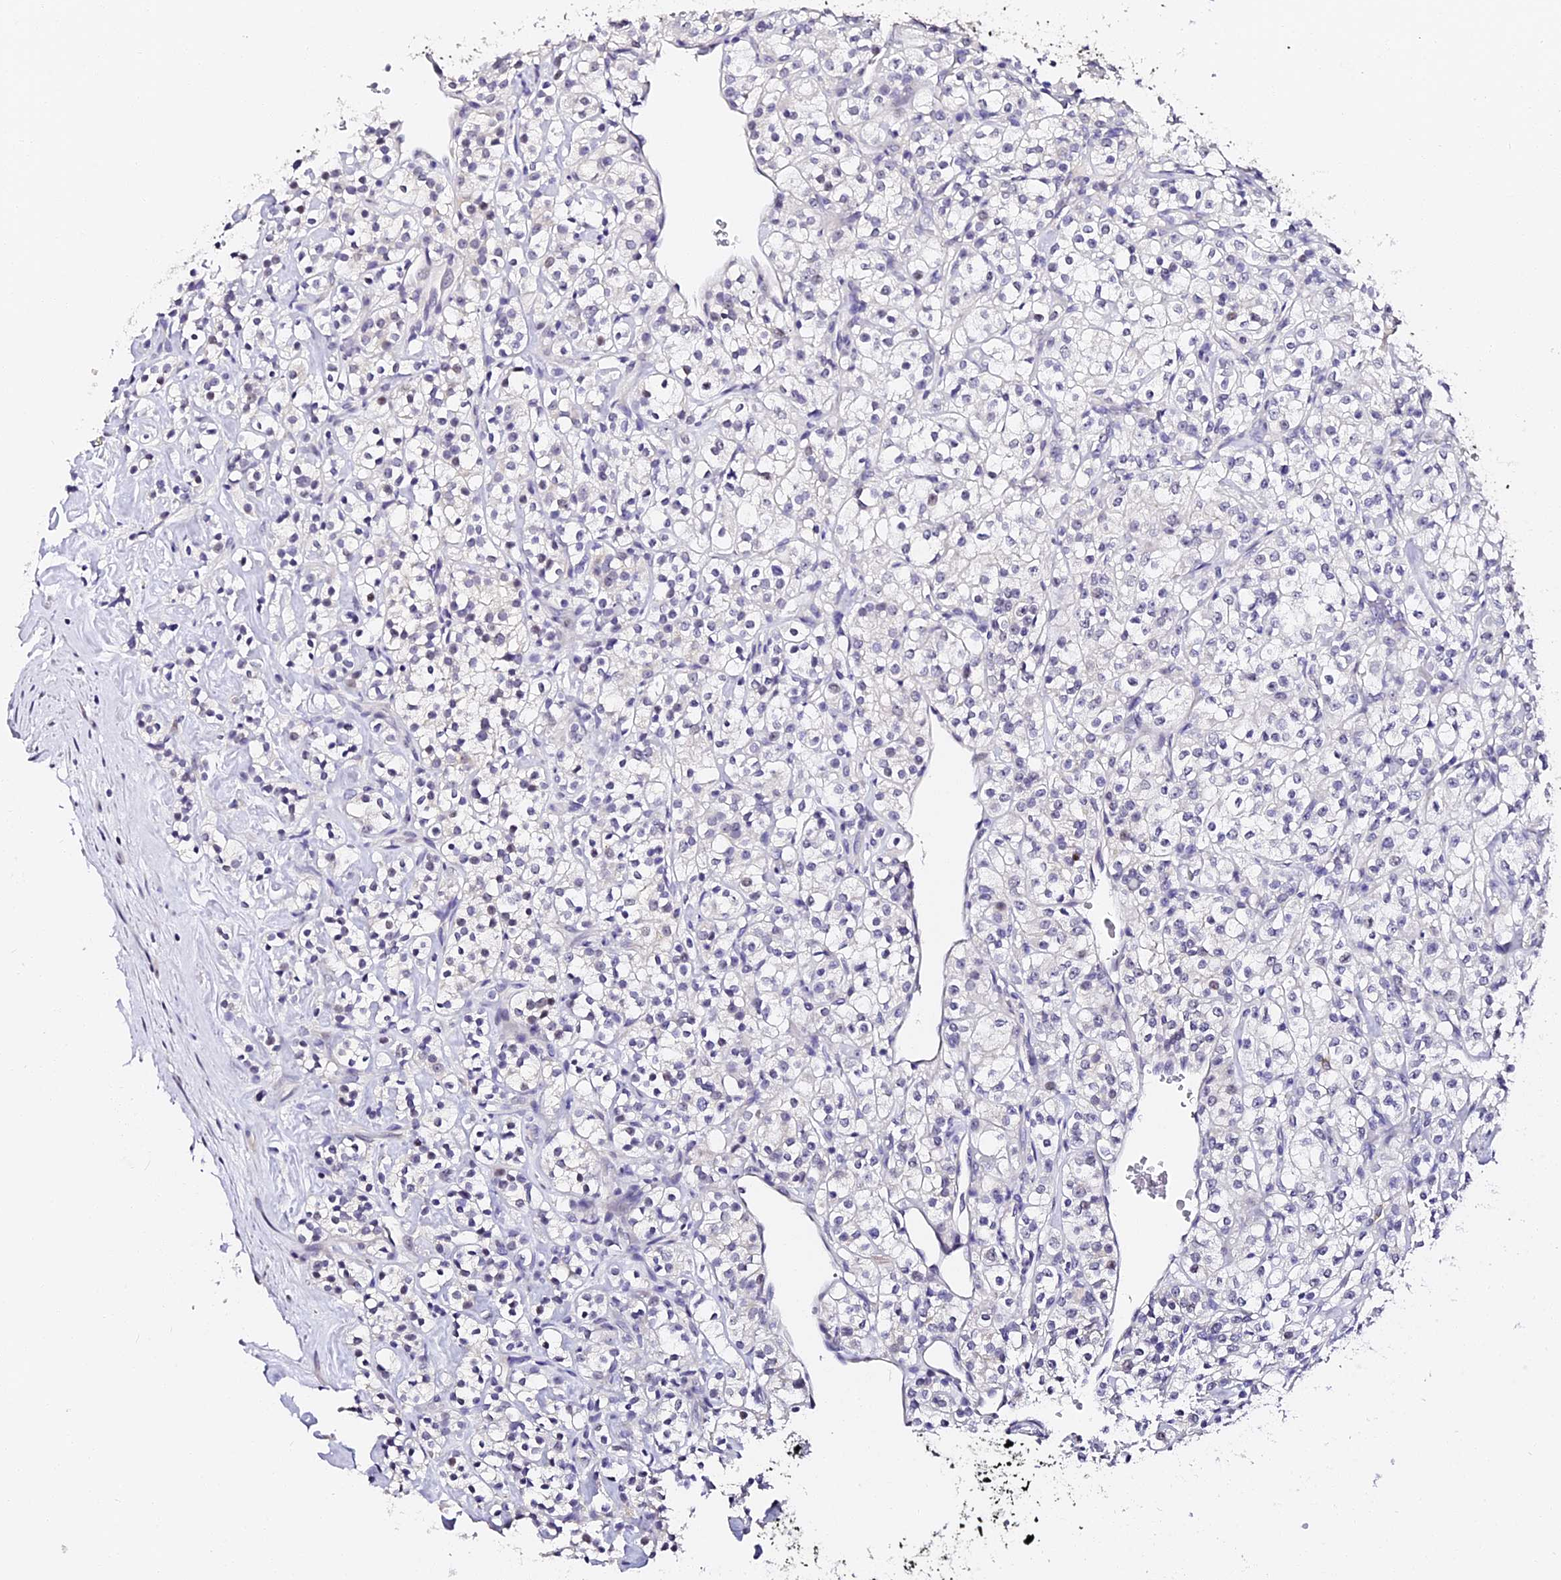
{"staining": {"intensity": "negative", "quantity": "none", "location": "none"}, "tissue": "renal cancer", "cell_type": "Tumor cells", "image_type": "cancer", "snomed": [{"axis": "morphology", "description": "Adenocarcinoma, NOS"}, {"axis": "topography", "description": "Kidney"}], "caption": "Renal adenocarcinoma was stained to show a protein in brown. There is no significant expression in tumor cells. Brightfield microscopy of immunohistochemistry stained with DAB (3,3'-diaminobenzidine) (brown) and hematoxylin (blue), captured at high magnification.", "gene": "VPS33B", "patient": {"sex": "male", "age": 77}}